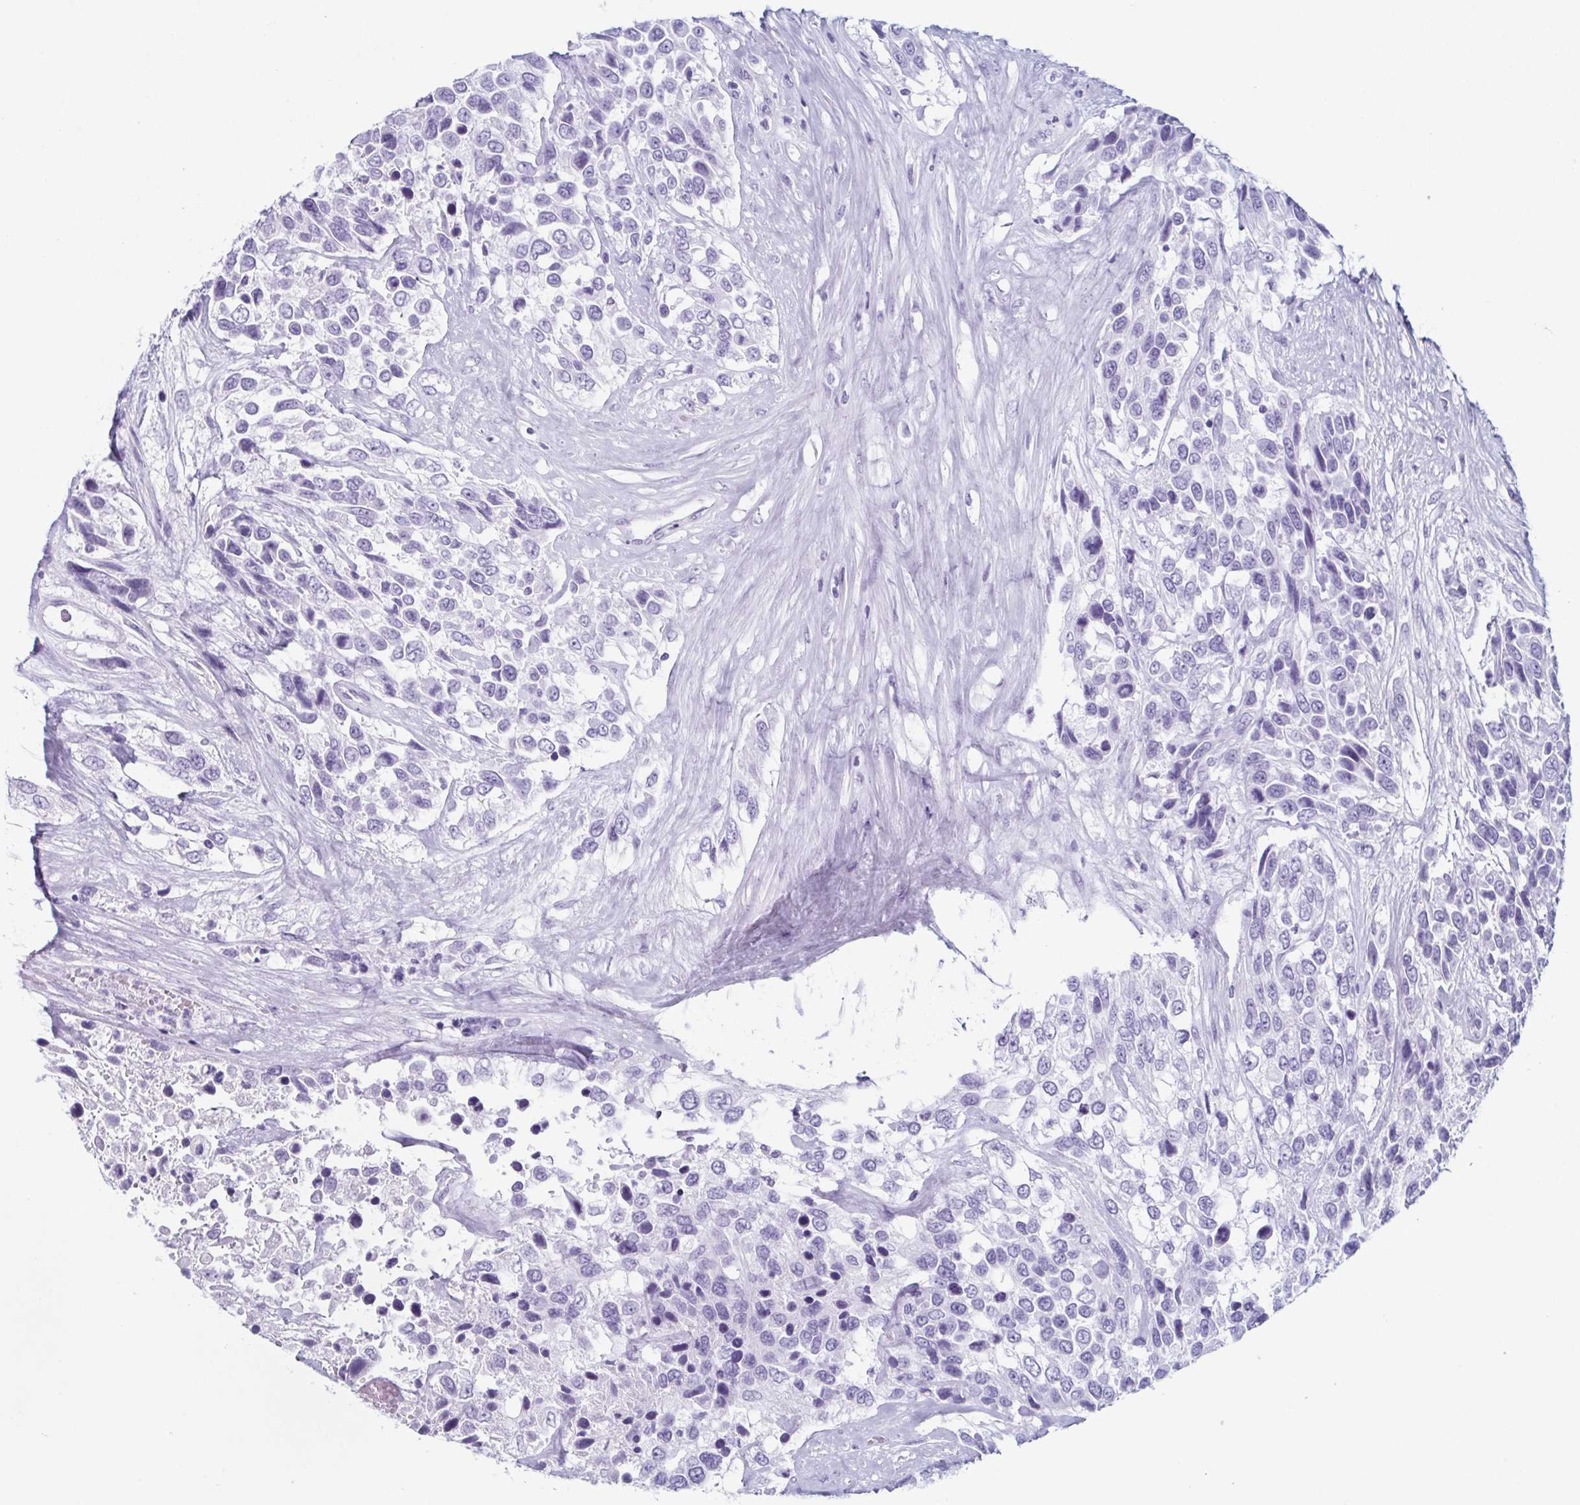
{"staining": {"intensity": "negative", "quantity": "none", "location": "none"}, "tissue": "urothelial cancer", "cell_type": "Tumor cells", "image_type": "cancer", "snomed": [{"axis": "morphology", "description": "Urothelial carcinoma, High grade"}, {"axis": "topography", "description": "Urinary bladder"}], "caption": "There is no significant staining in tumor cells of urothelial carcinoma (high-grade).", "gene": "ENKUR", "patient": {"sex": "female", "age": 70}}